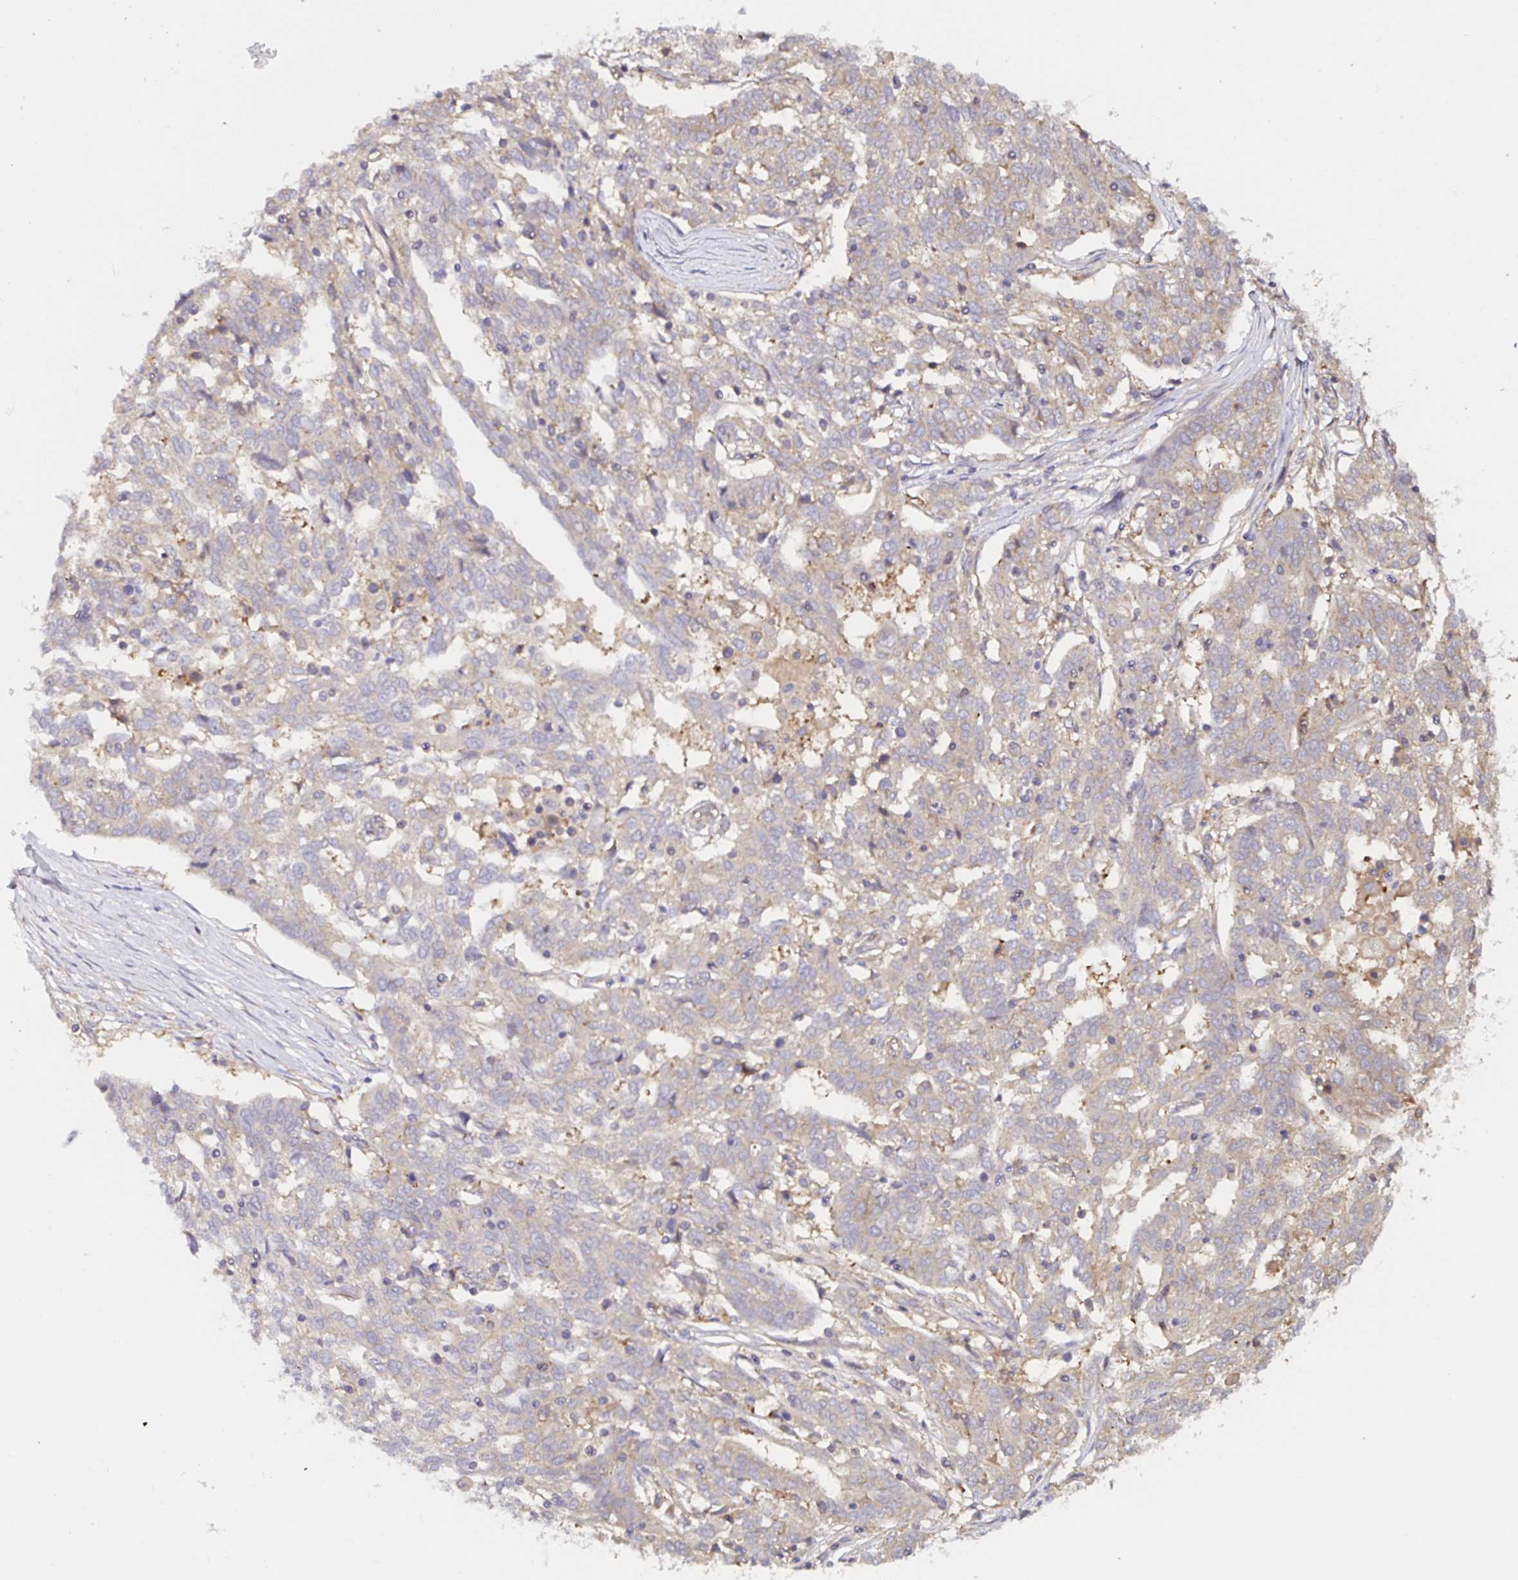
{"staining": {"intensity": "weak", "quantity": "25%-75%", "location": "cytoplasmic/membranous"}, "tissue": "ovarian cancer", "cell_type": "Tumor cells", "image_type": "cancer", "snomed": [{"axis": "morphology", "description": "Cystadenocarcinoma, serous, NOS"}, {"axis": "topography", "description": "Ovary"}], "caption": "DAB (3,3'-diaminobenzidine) immunohistochemical staining of human ovarian cancer demonstrates weak cytoplasmic/membranous protein staining in about 25%-75% of tumor cells. (DAB IHC with brightfield microscopy, high magnification).", "gene": "RSRP1", "patient": {"sex": "female", "age": 67}}